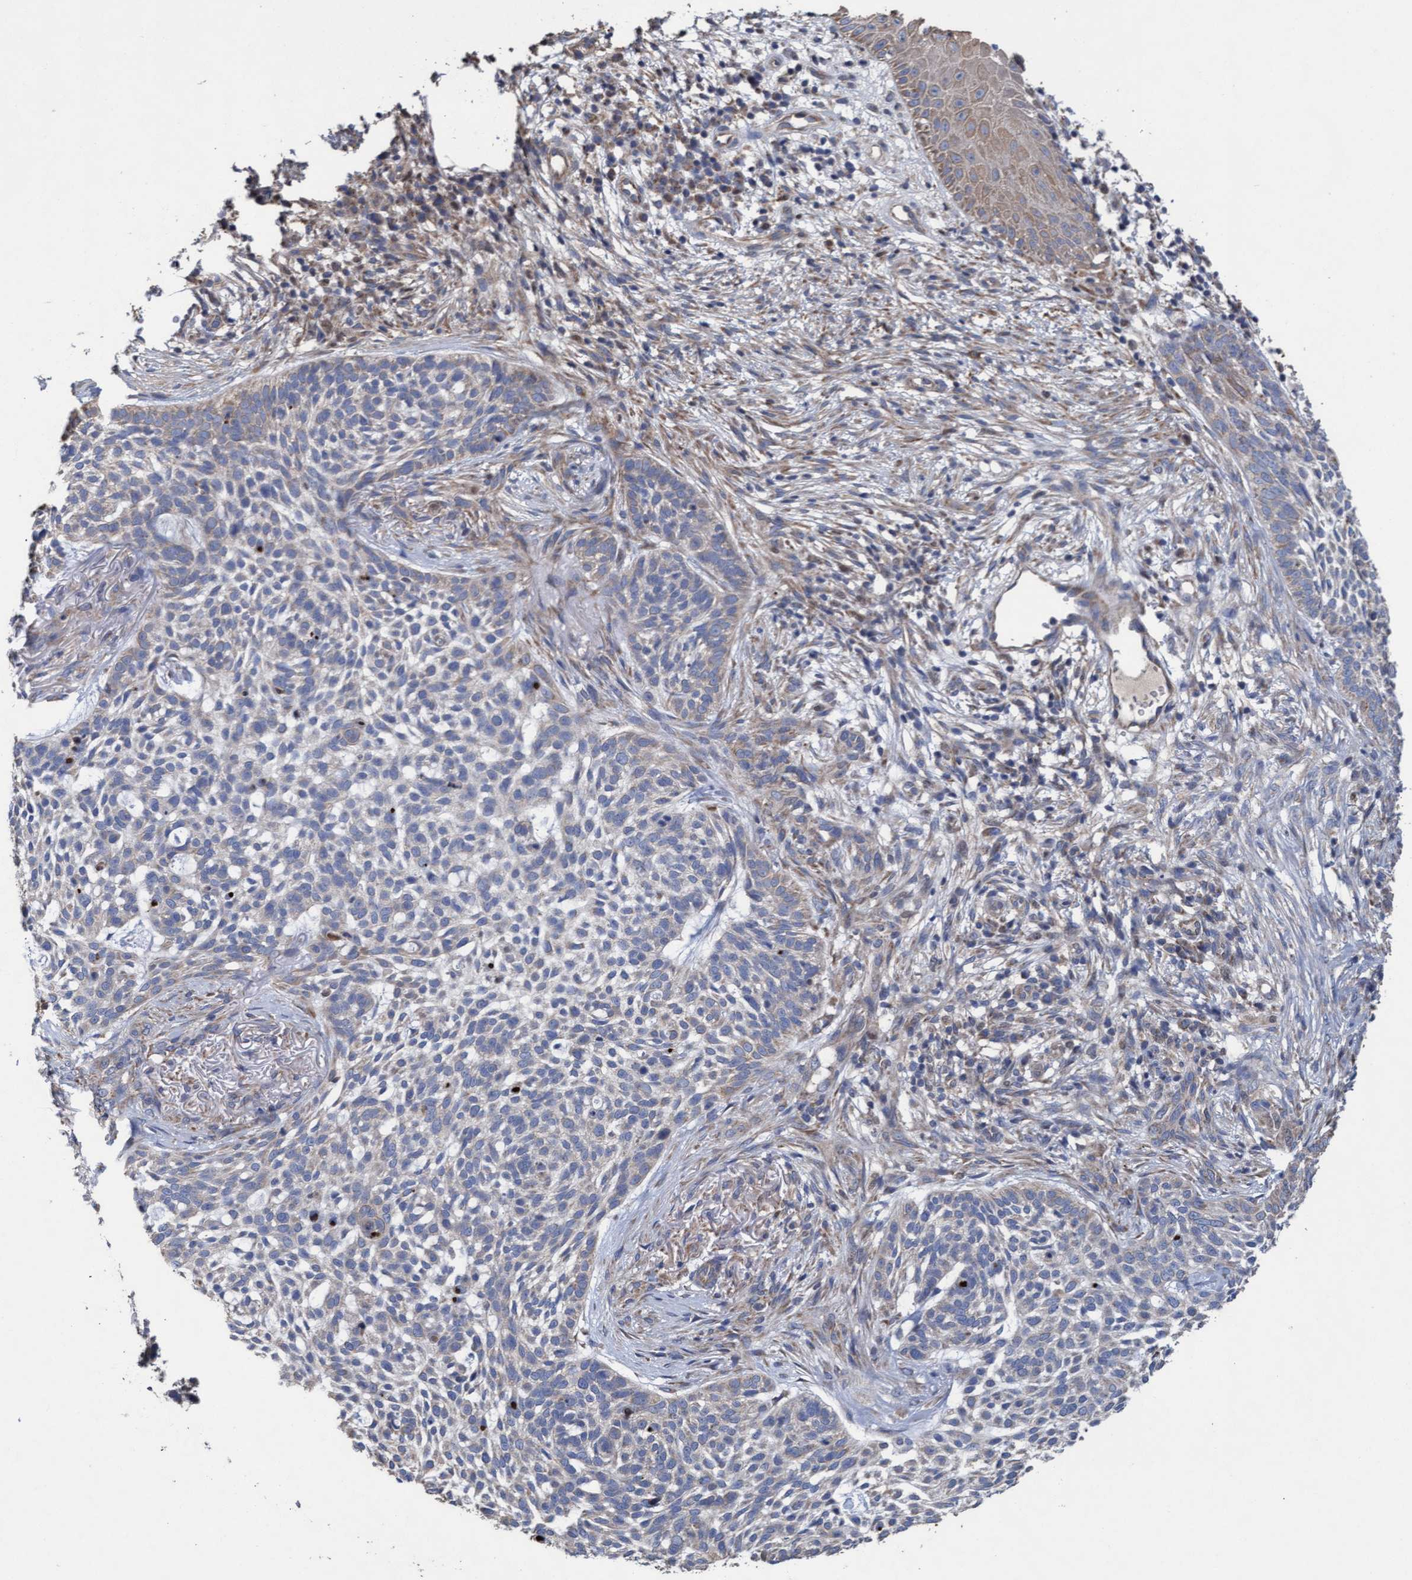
{"staining": {"intensity": "weak", "quantity": "<25%", "location": "cytoplasmic/membranous"}, "tissue": "skin cancer", "cell_type": "Tumor cells", "image_type": "cancer", "snomed": [{"axis": "morphology", "description": "Basal cell carcinoma"}, {"axis": "topography", "description": "Skin"}], "caption": "This is an immunohistochemistry (IHC) image of human skin basal cell carcinoma. There is no positivity in tumor cells.", "gene": "MRPL38", "patient": {"sex": "female", "age": 64}}